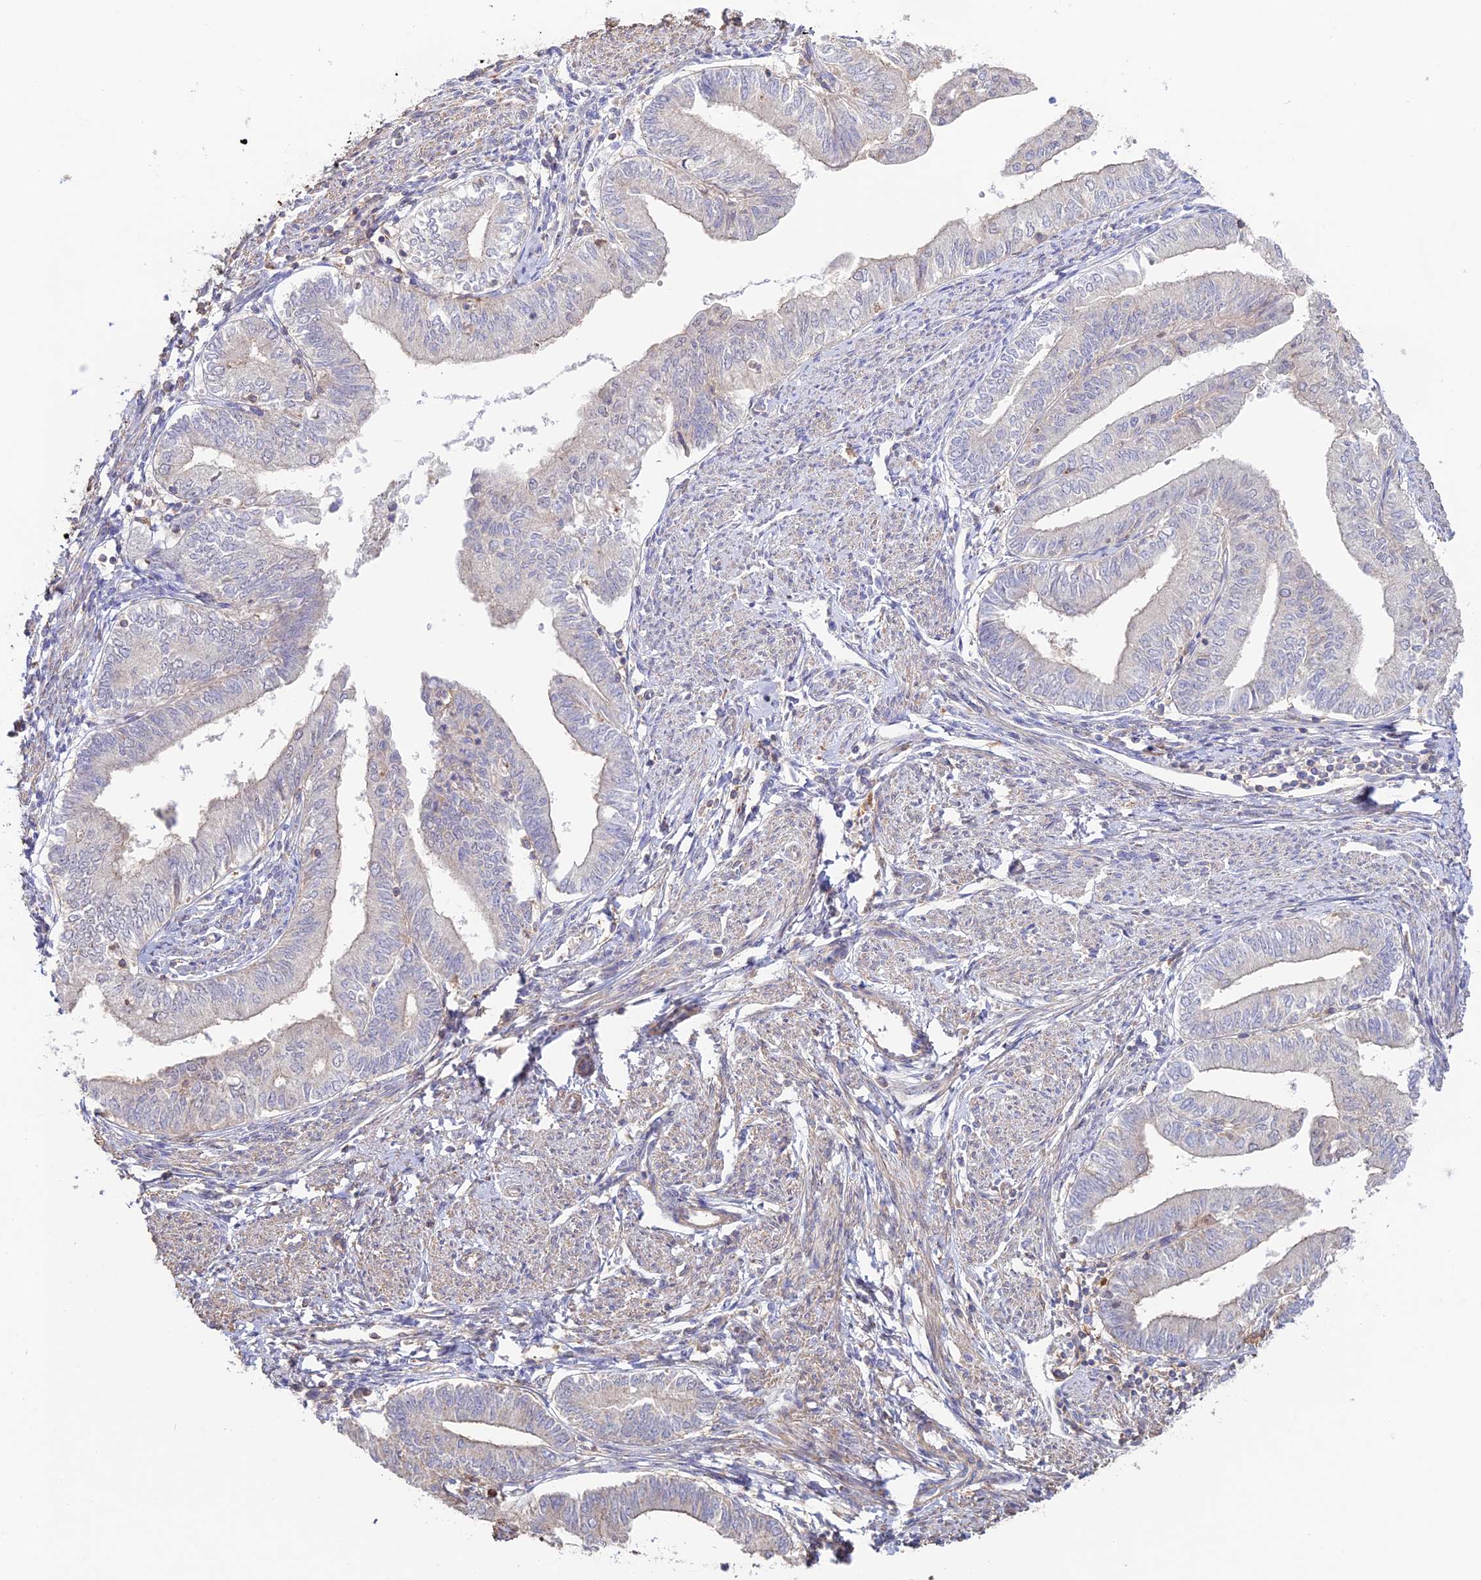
{"staining": {"intensity": "negative", "quantity": "none", "location": "none"}, "tissue": "endometrial cancer", "cell_type": "Tumor cells", "image_type": "cancer", "snomed": [{"axis": "morphology", "description": "Adenocarcinoma, NOS"}, {"axis": "topography", "description": "Endometrium"}], "caption": "Immunohistochemical staining of human endometrial adenocarcinoma reveals no significant staining in tumor cells.", "gene": "CLCF1", "patient": {"sex": "female", "age": 66}}